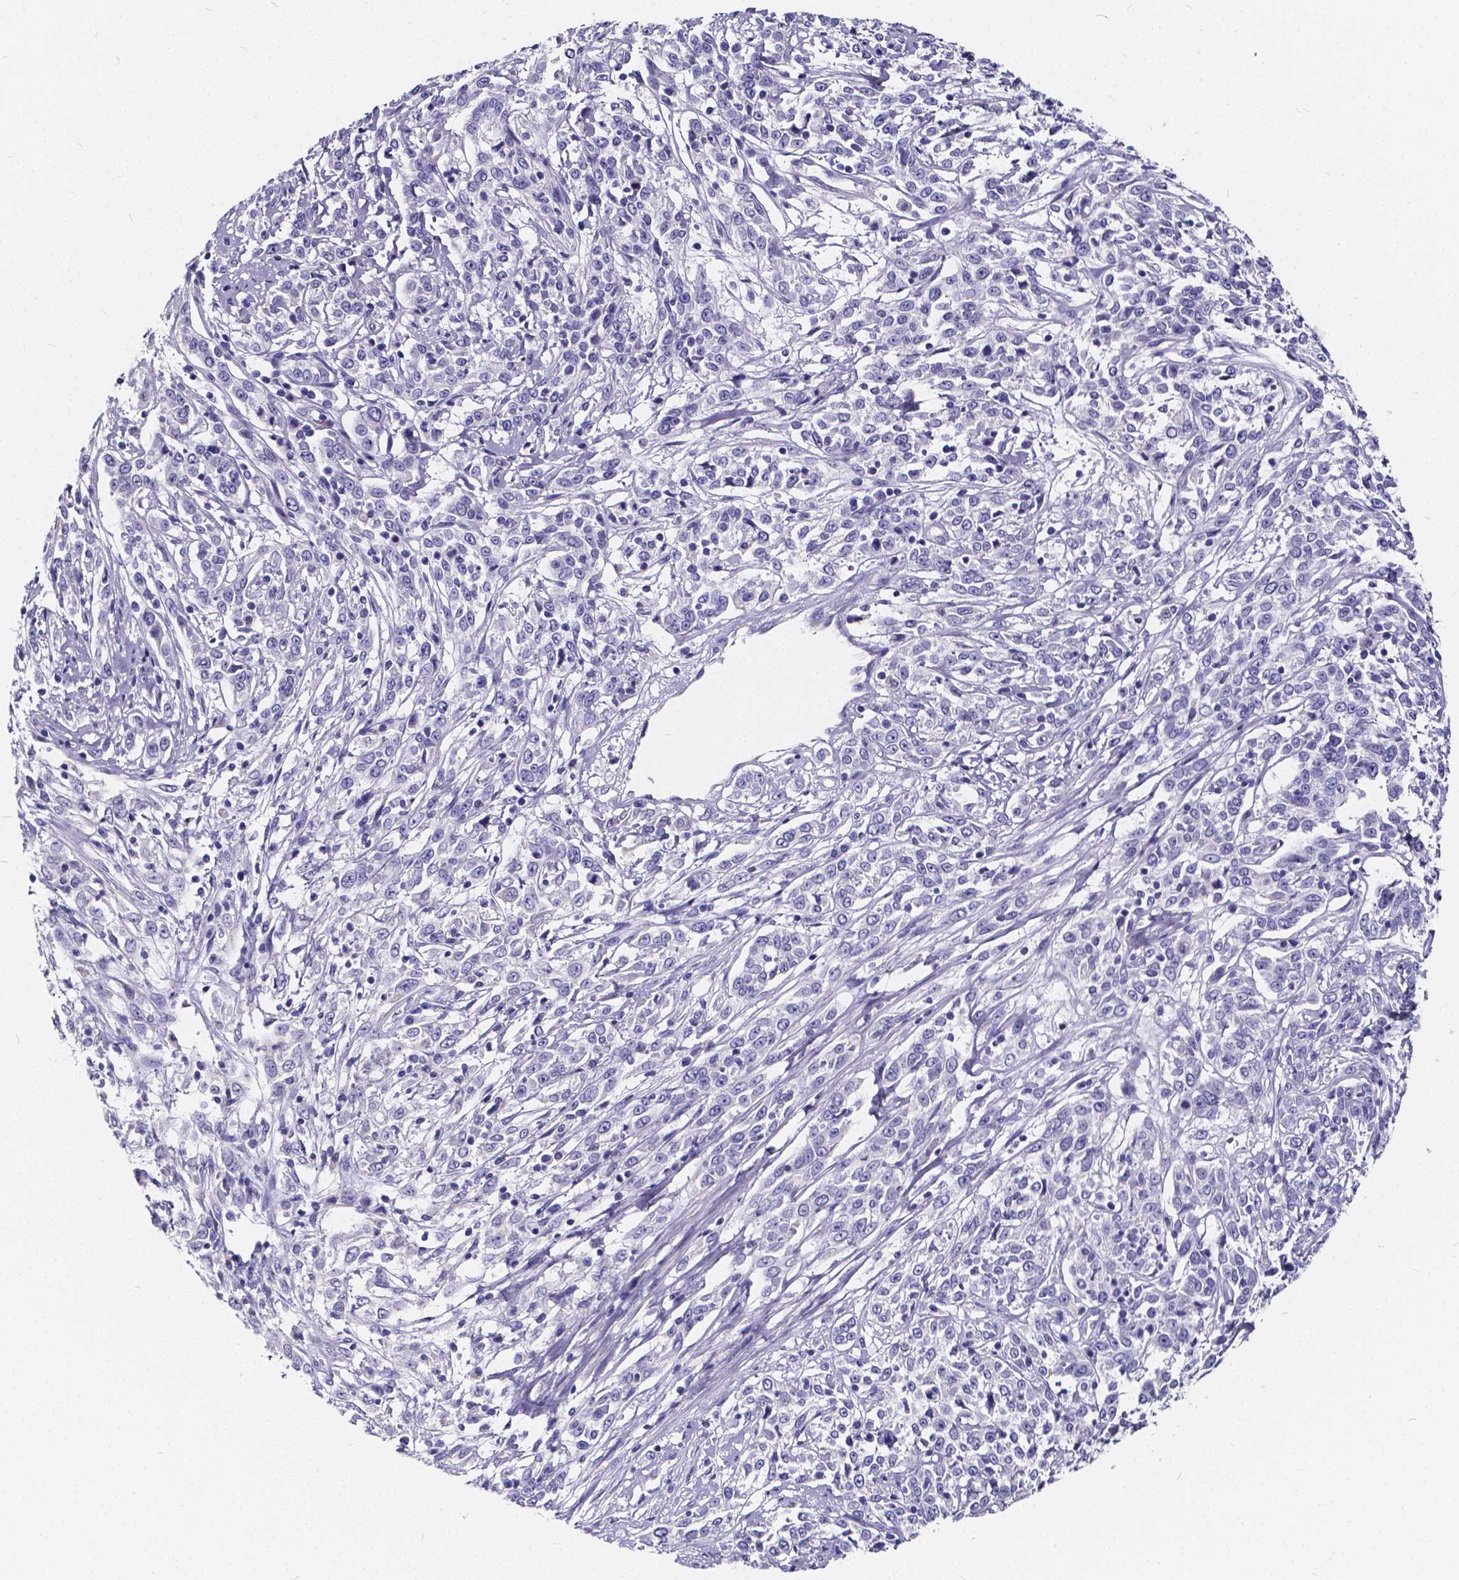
{"staining": {"intensity": "negative", "quantity": "none", "location": "none"}, "tissue": "cervical cancer", "cell_type": "Tumor cells", "image_type": "cancer", "snomed": [{"axis": "morphology", "description": "Adenocarcinoma, NOS"}, {"axis": "topography", "description": "Cervix"}], "caption": "Immunohistochemical staining of cervical adenocarcinoma exhibits no significant positivity in tumor cells.", "gene": "SPEF2", "patient": {"sex": "female", "age": 40}}